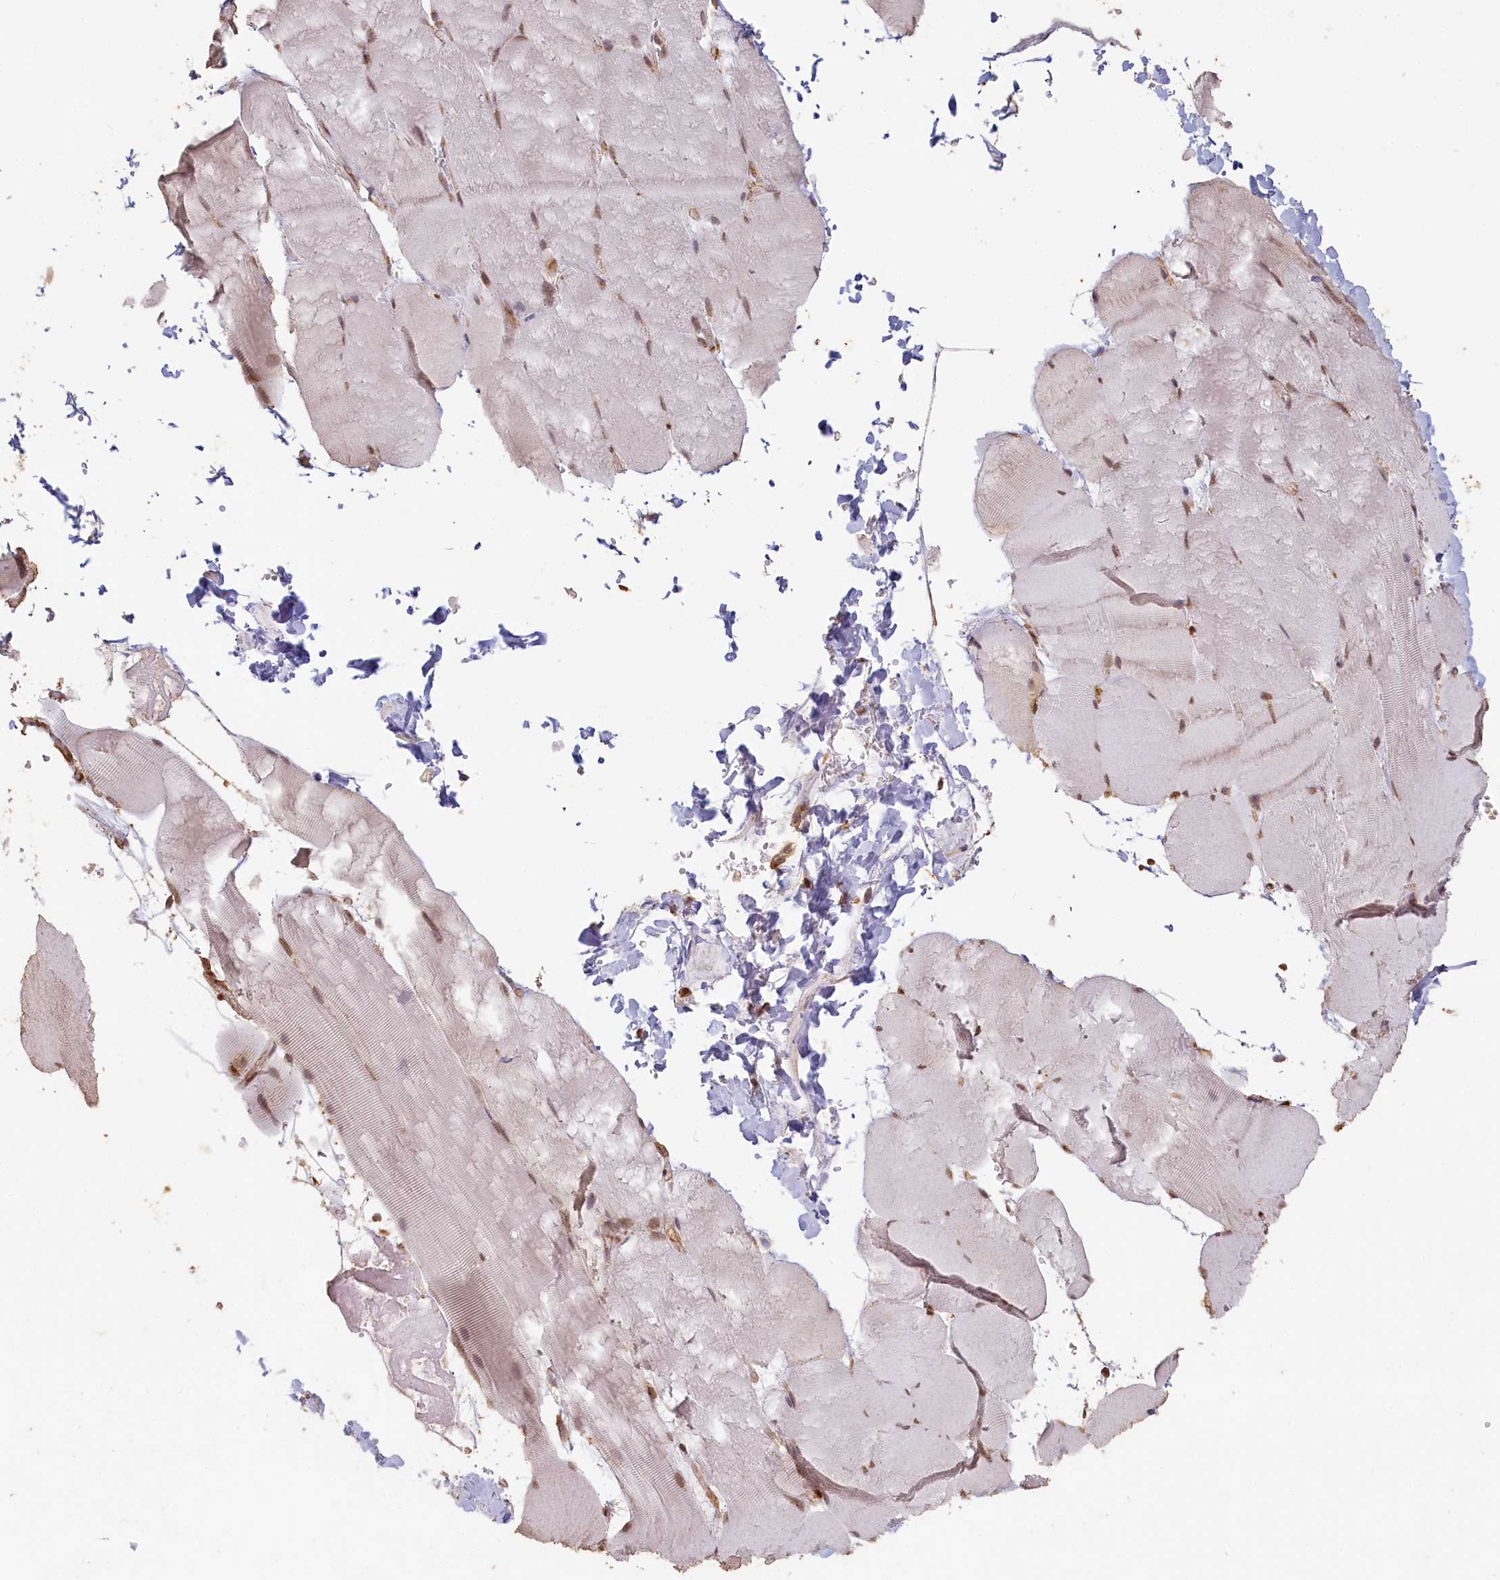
{"staining": {"intensity": "weak", "quantity": "25%-75%", "location": "nuclear"}, "tissue": "skeletal muscle", "cell_type": "Myocytes", "image_type": "normal", "snomed": [{"axis": "morphology", "description": "Normal tissue, NOS"}, {"axis": "topography", "description": "Skeletal muscle"}, {"axis": "topography", "description": "Head-Neck"}], "caption": "Skeletal muscle was stained to show a protein in brown. There is low levels of weak nuclear staining in approximately 25%-75% of myocytes. The staining was performed using DAB to visualize the protein expression in brown, while the nuclei were stained in blue with hematoxylin (Magnification: 20x).", "gene": "MADD", "patient": {"sex": "male", "age": 66}}